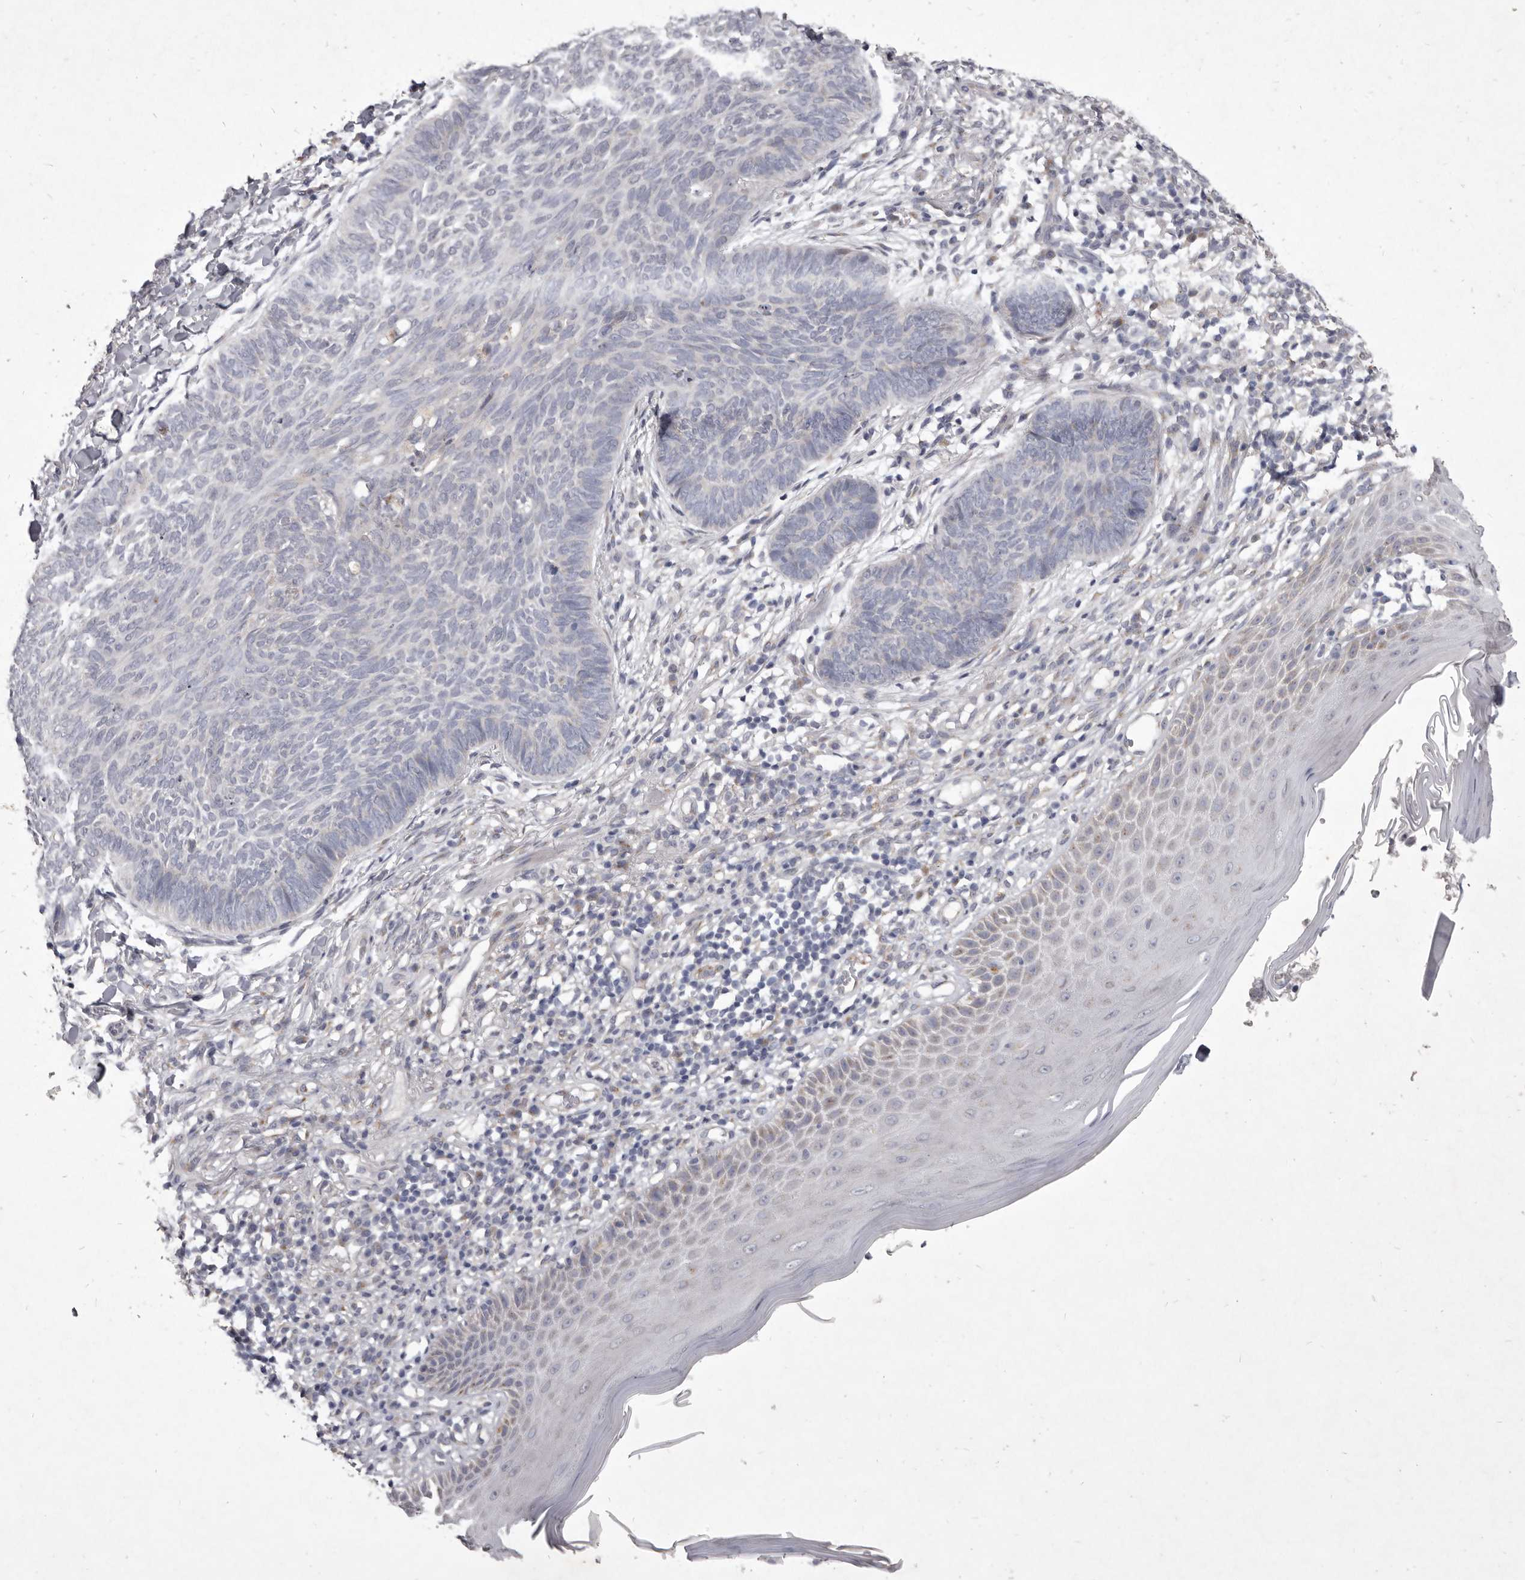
{"staining": {"intensity": "negative", "quantity": "none", "location": "none"}, "tissue": "skin cancer", "cell_type": "Tumor cells", "image_type": "cancer", "snomed": [{"axis": "morphology", "description": "Normal tissue, NOS"}, {"axis": "morphology", "description": "Basal cell carcinoma"}, {"axis": "topography", "description": "Skin"}], "caption": "A micrograph of human skin cancer is negative for staining in tumor cells.", "gene": "P2RX6", "patient": {"sex": "male", "age": 50}}